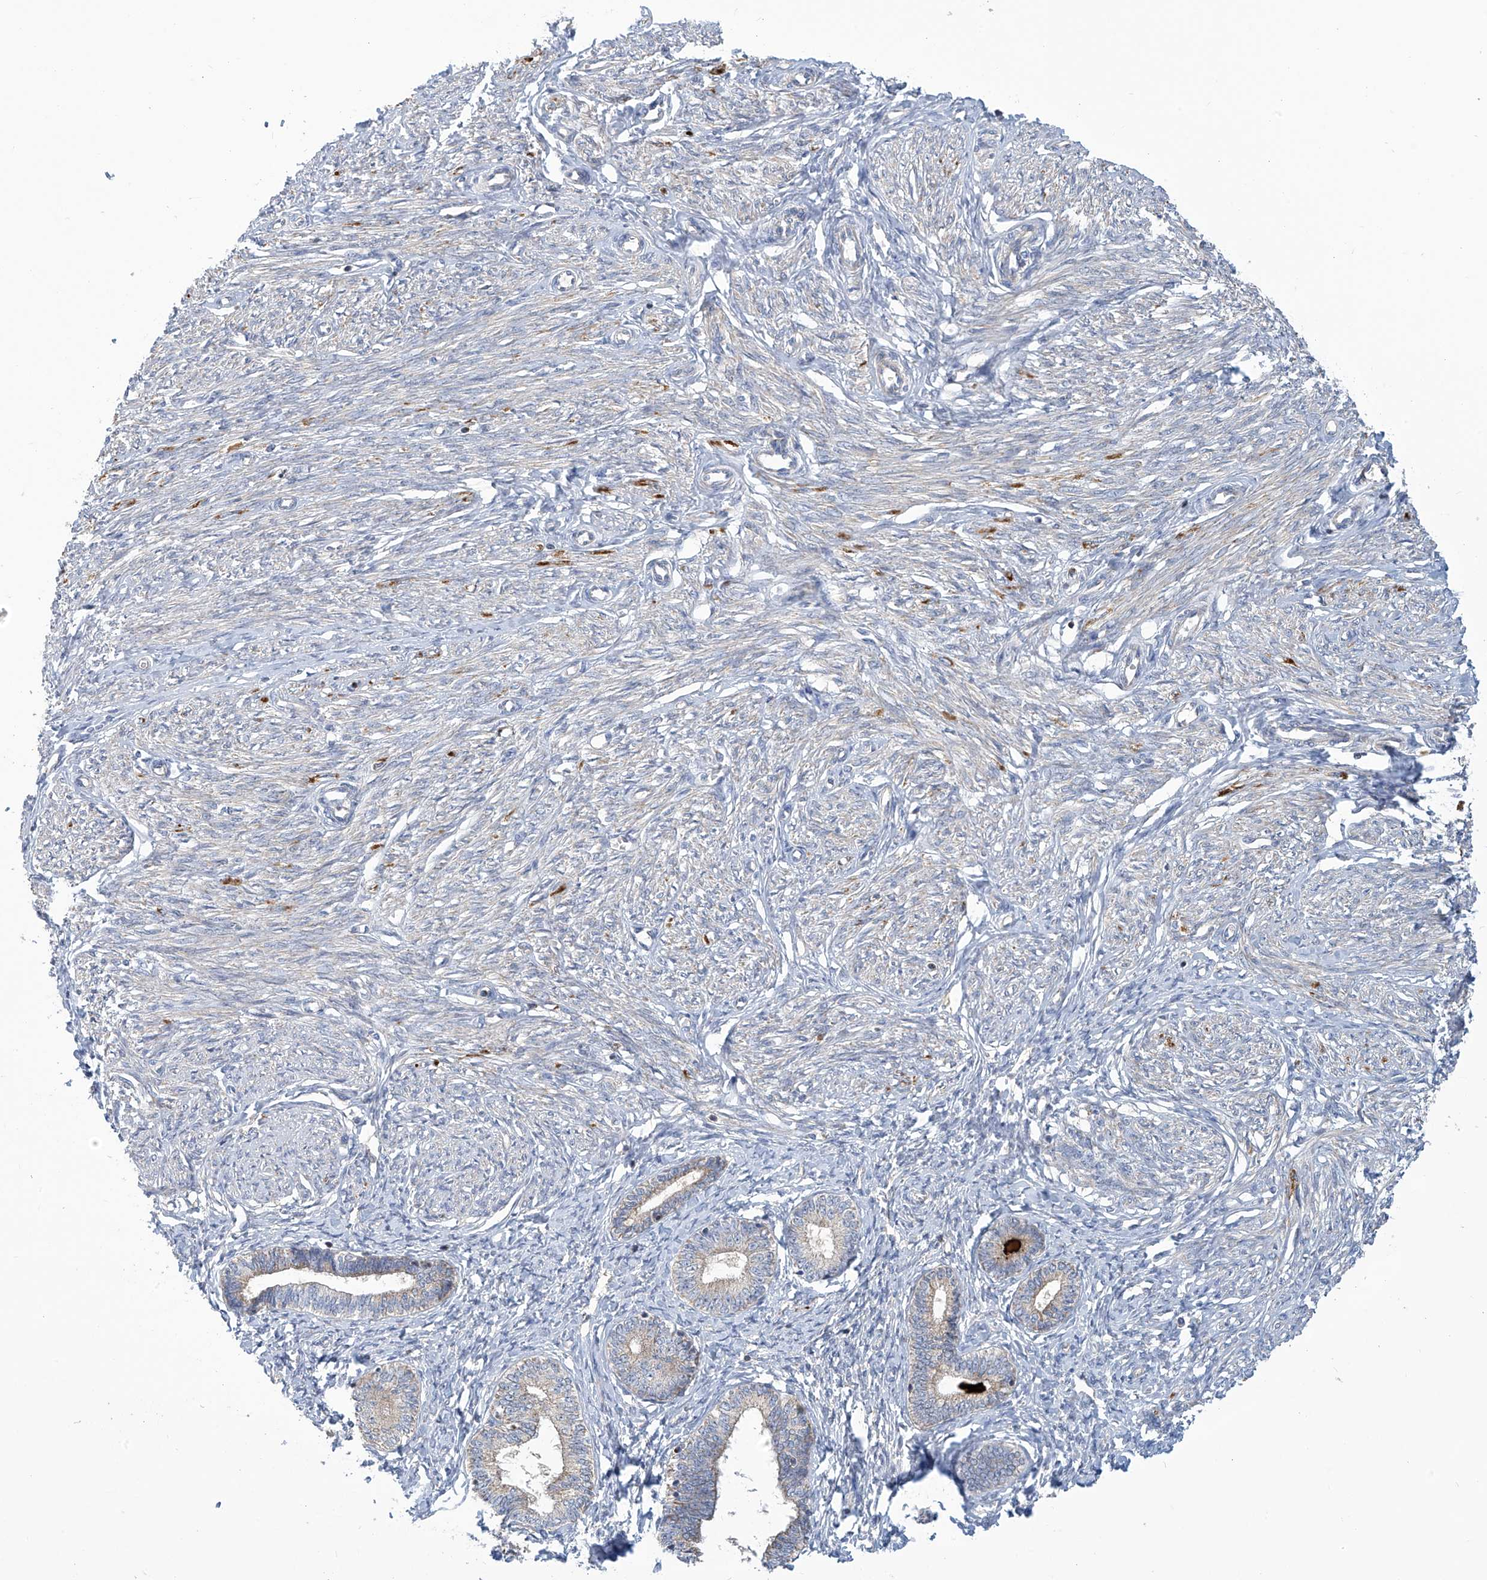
{"staining": {"intensity": "negative", "quantity": "none", "location": "none"}, "tissue": "endometrium", "cell_type": "Cells in endometrial stroma", "image_type": "normal", "snomed": [{"axis": "morphology", "description": "Normal tissue, NOS"}, {"axis": "topography", "description": "Endometrium"}], "caption": "This is an IHC image of benign endometrium. There is no positivity in cells in endometrial stroma.", "gene": "IBA57", "patient": {"sex": "female", "age": 72}}